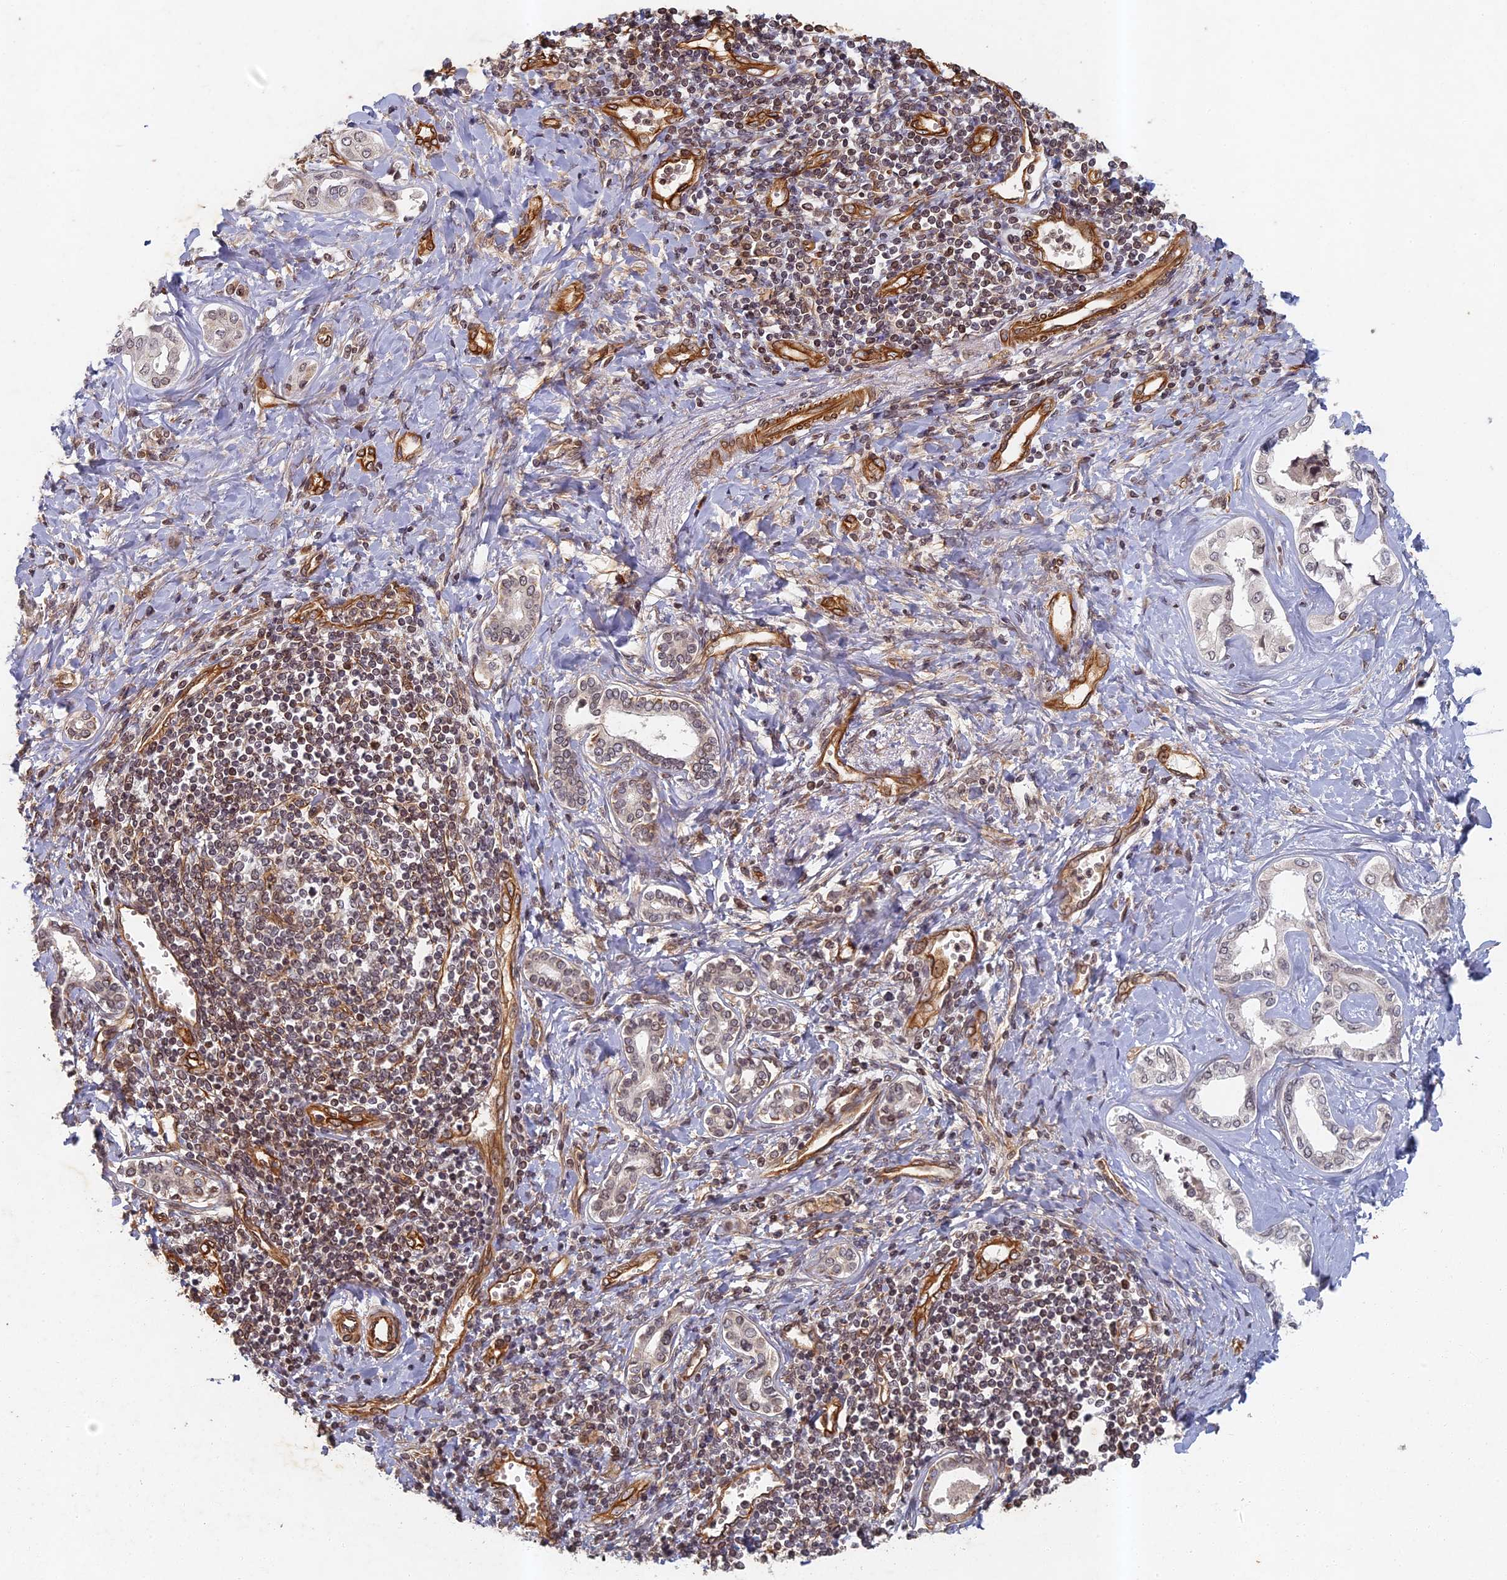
{"staining": {"intensity": "weak", "quantity": "<25%", "location": "nuclear"}, "tissue": "liver cancer", "cell_type": "Tumor cells", "image_type": "cancer", "snomed": [{"axis": "morphology", "description": "Cholangiocarcinoma"}, {"axis": "topography", "description": "Liver"}], "caption": "Immunohistochemistry photomicrograph of neoplastic tissue: liver cancer (cholangiocarcinoma) stained with DAB (3,3'-diaminobenzidine) exhibits no significant protein expression in tumor cells.", "gene": "ABCB10", "patient": {"sex": "female", "age": 77}}